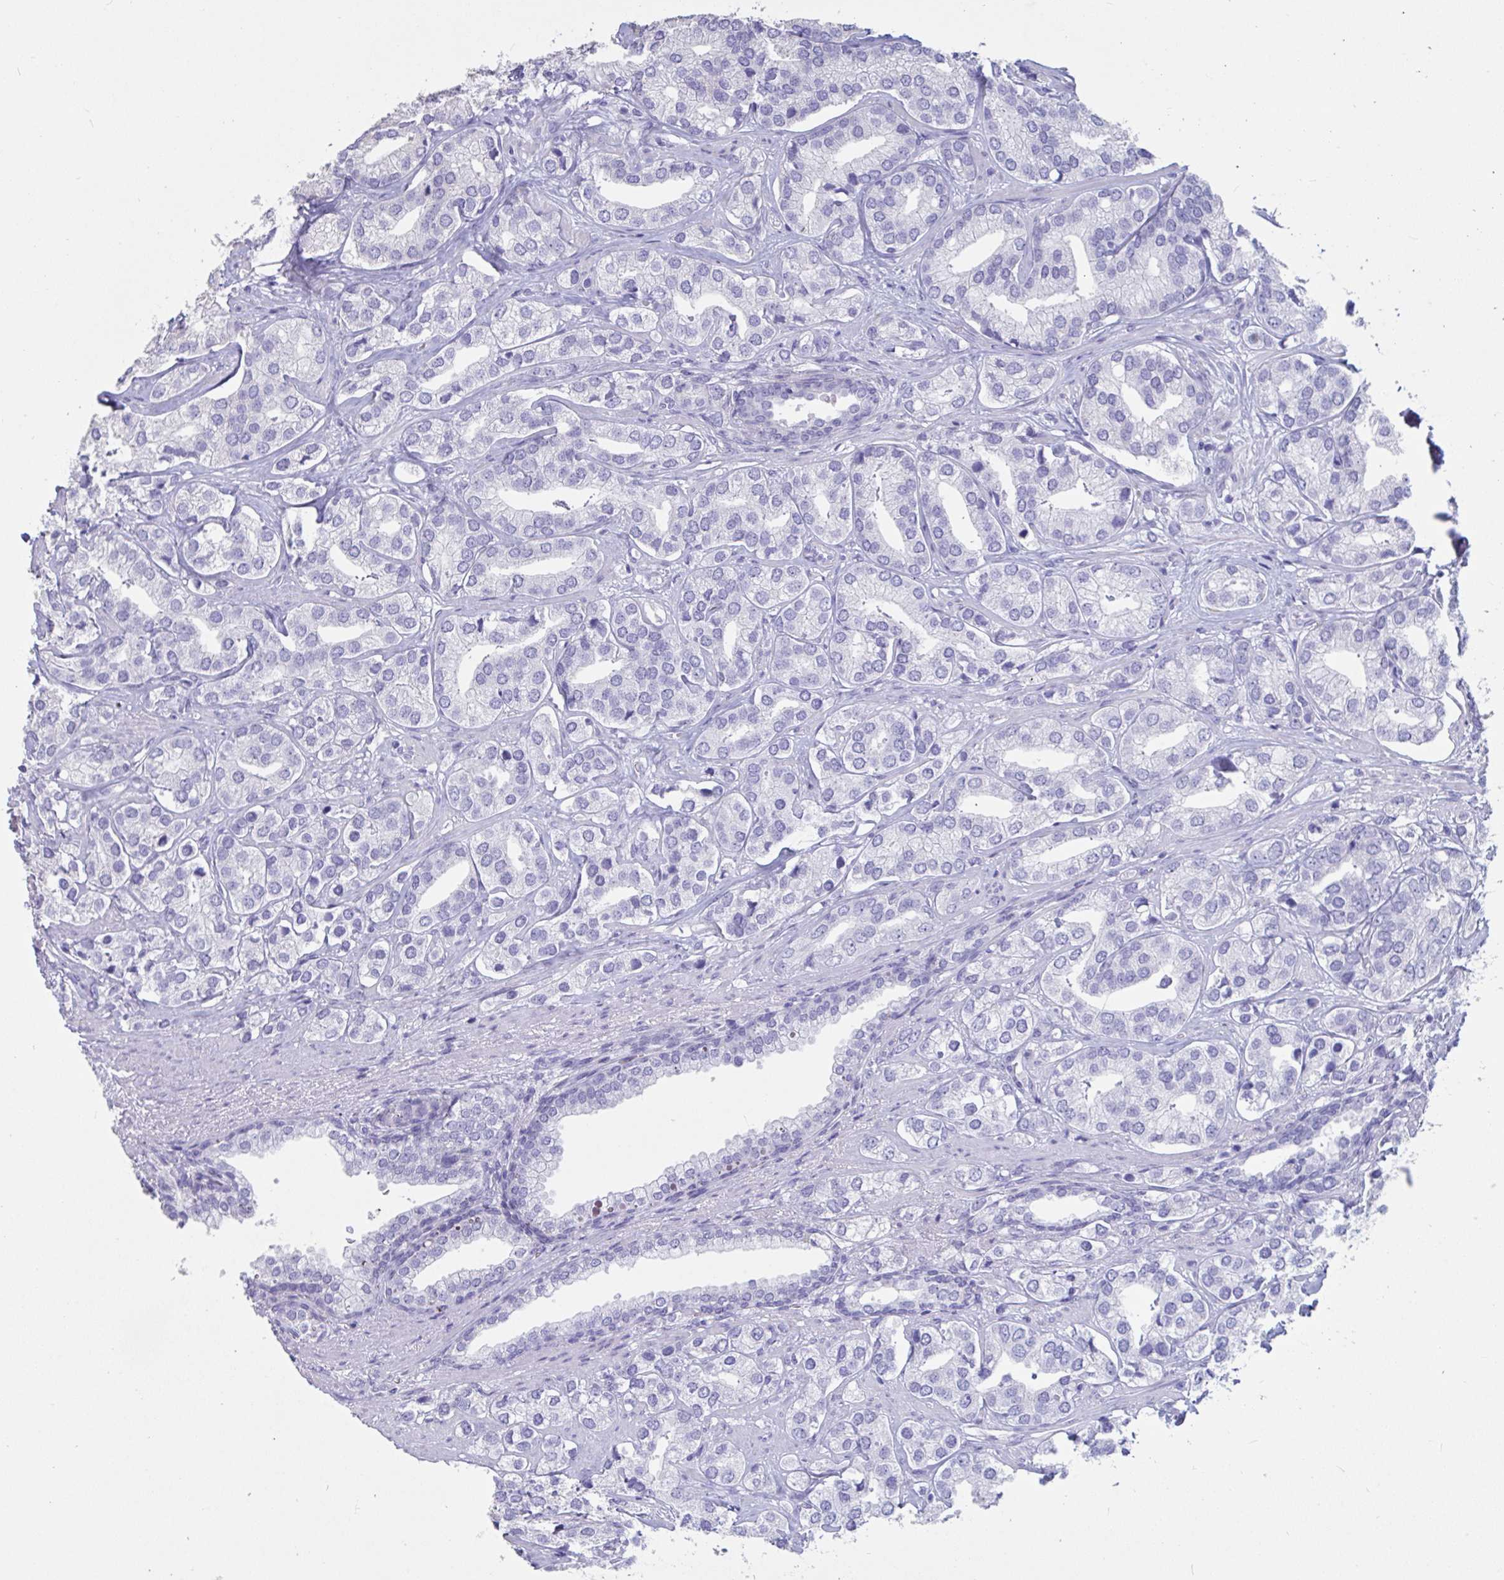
{"staining": {"intensity": "negative", "quantity": "none", "location": "none"}, "tissue": "prostate cancer", "cell_type": "Tumor cells", "image_type": "cancer", "snomed": [{"axis": "morphology", "description": "Adenocarcinoma, High grade"}, {"axis": "topography", "description": "Prostate"}], "caption": "There is no significant expression in tumor cells of prostate cancer. Nuclei are stained in blue.", "gene": "TNNC1", "patient": {"sex": "male", "age": 58}}